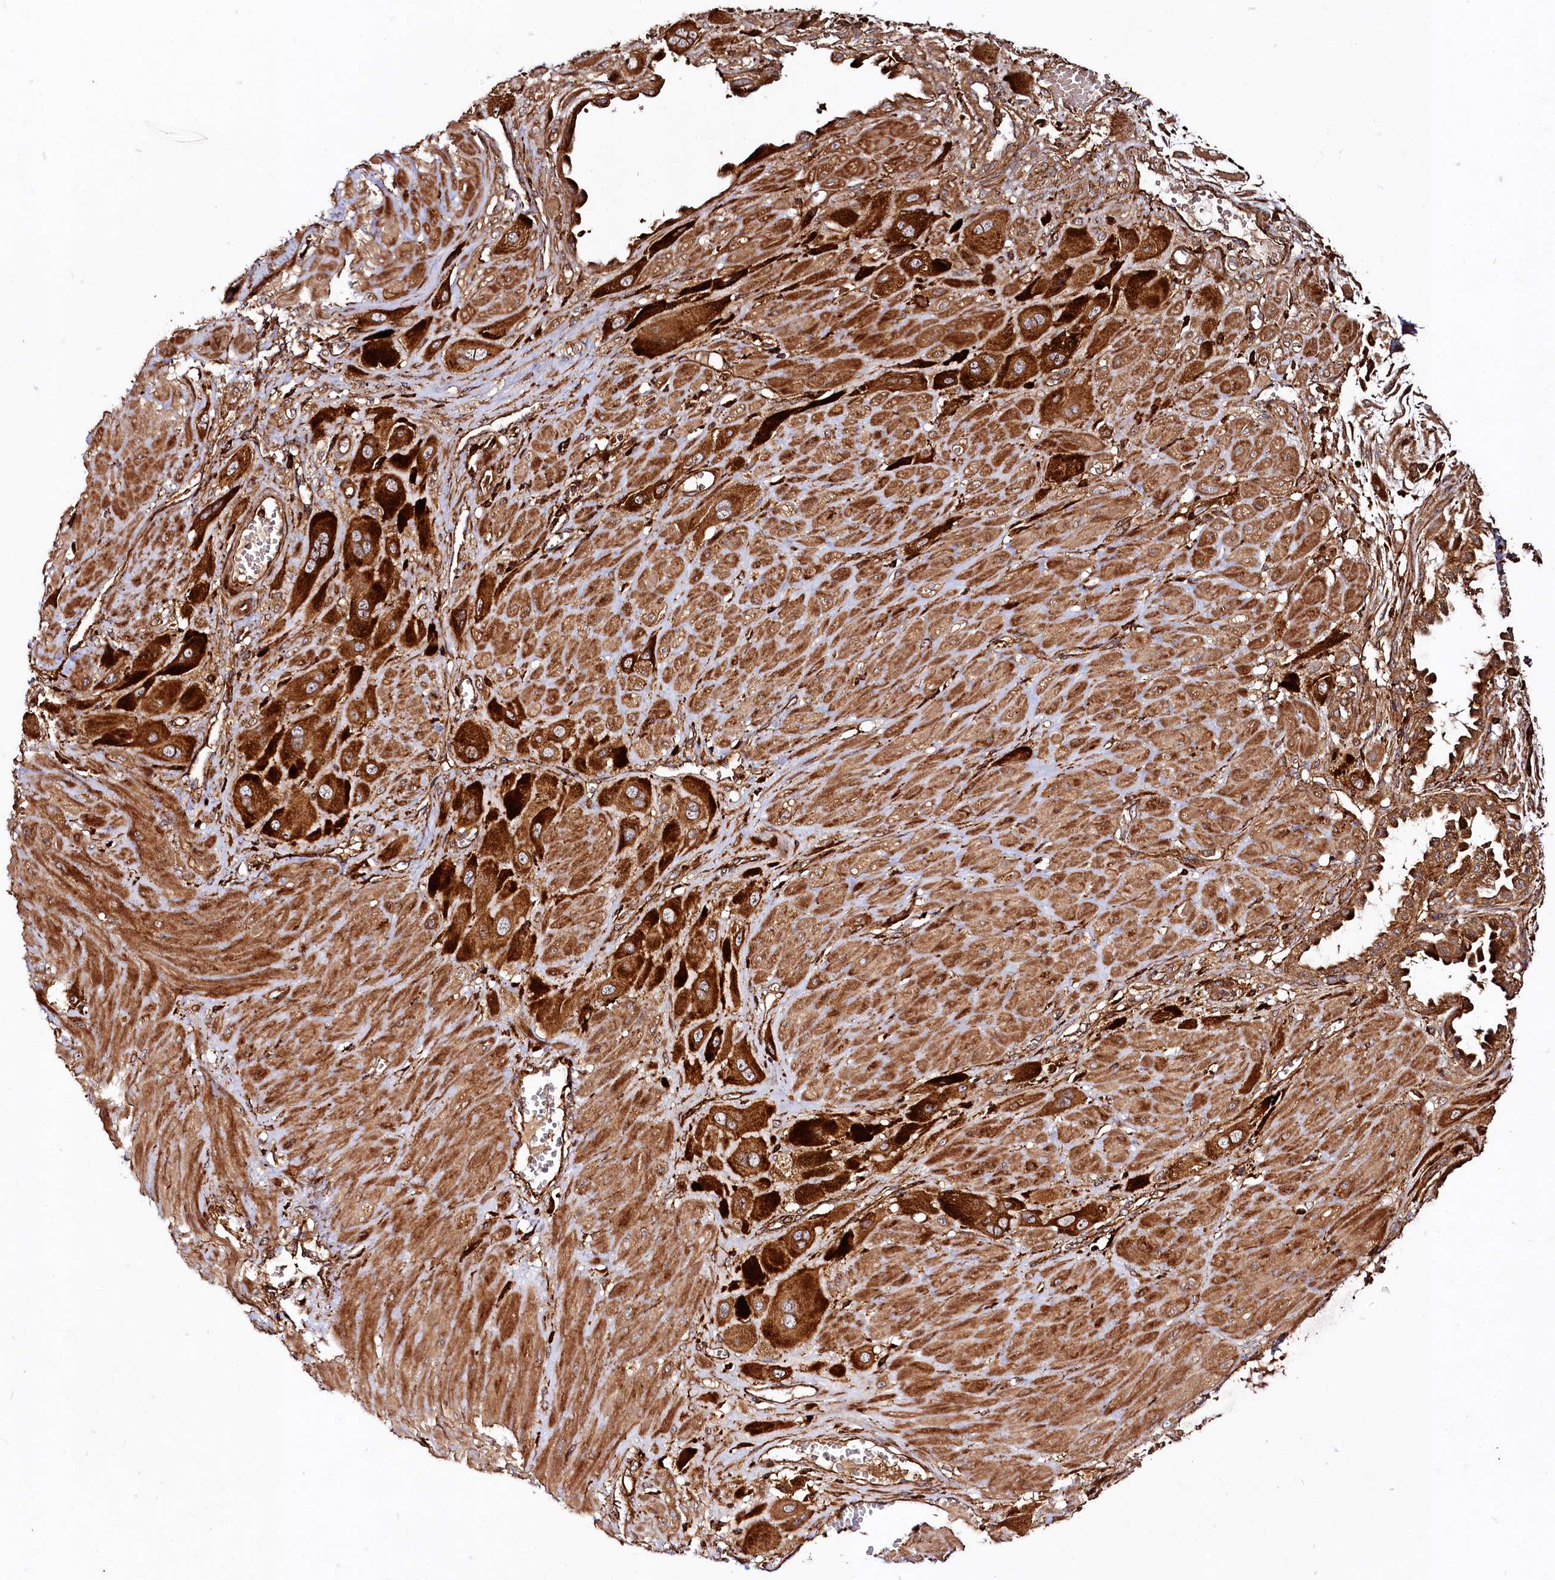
{"staining": {"intensity": "strong", "quantity": ">75%", "location": "cytoplasmic/membranous"}, "tissue": "cervical cancer", "cell_type": "Tumor cells", "image_type": "cancer", "snomed": [{"axis": "morphology", "description": "Squamous cell carcinoma, NOS"}, {"axis": "topography", "description": "Cervix"}], "caption": "Immunohistochemical staining of squamous cell carcinoma (cervical) reveals high levels of strong cytoplasmic/membranous expression in about >75% of tumor cells. (DAB = brown stain, brightfield microscopy at high magnification).", "gene": "WDR73", "patient": {"sex": "female", "age": 34}}